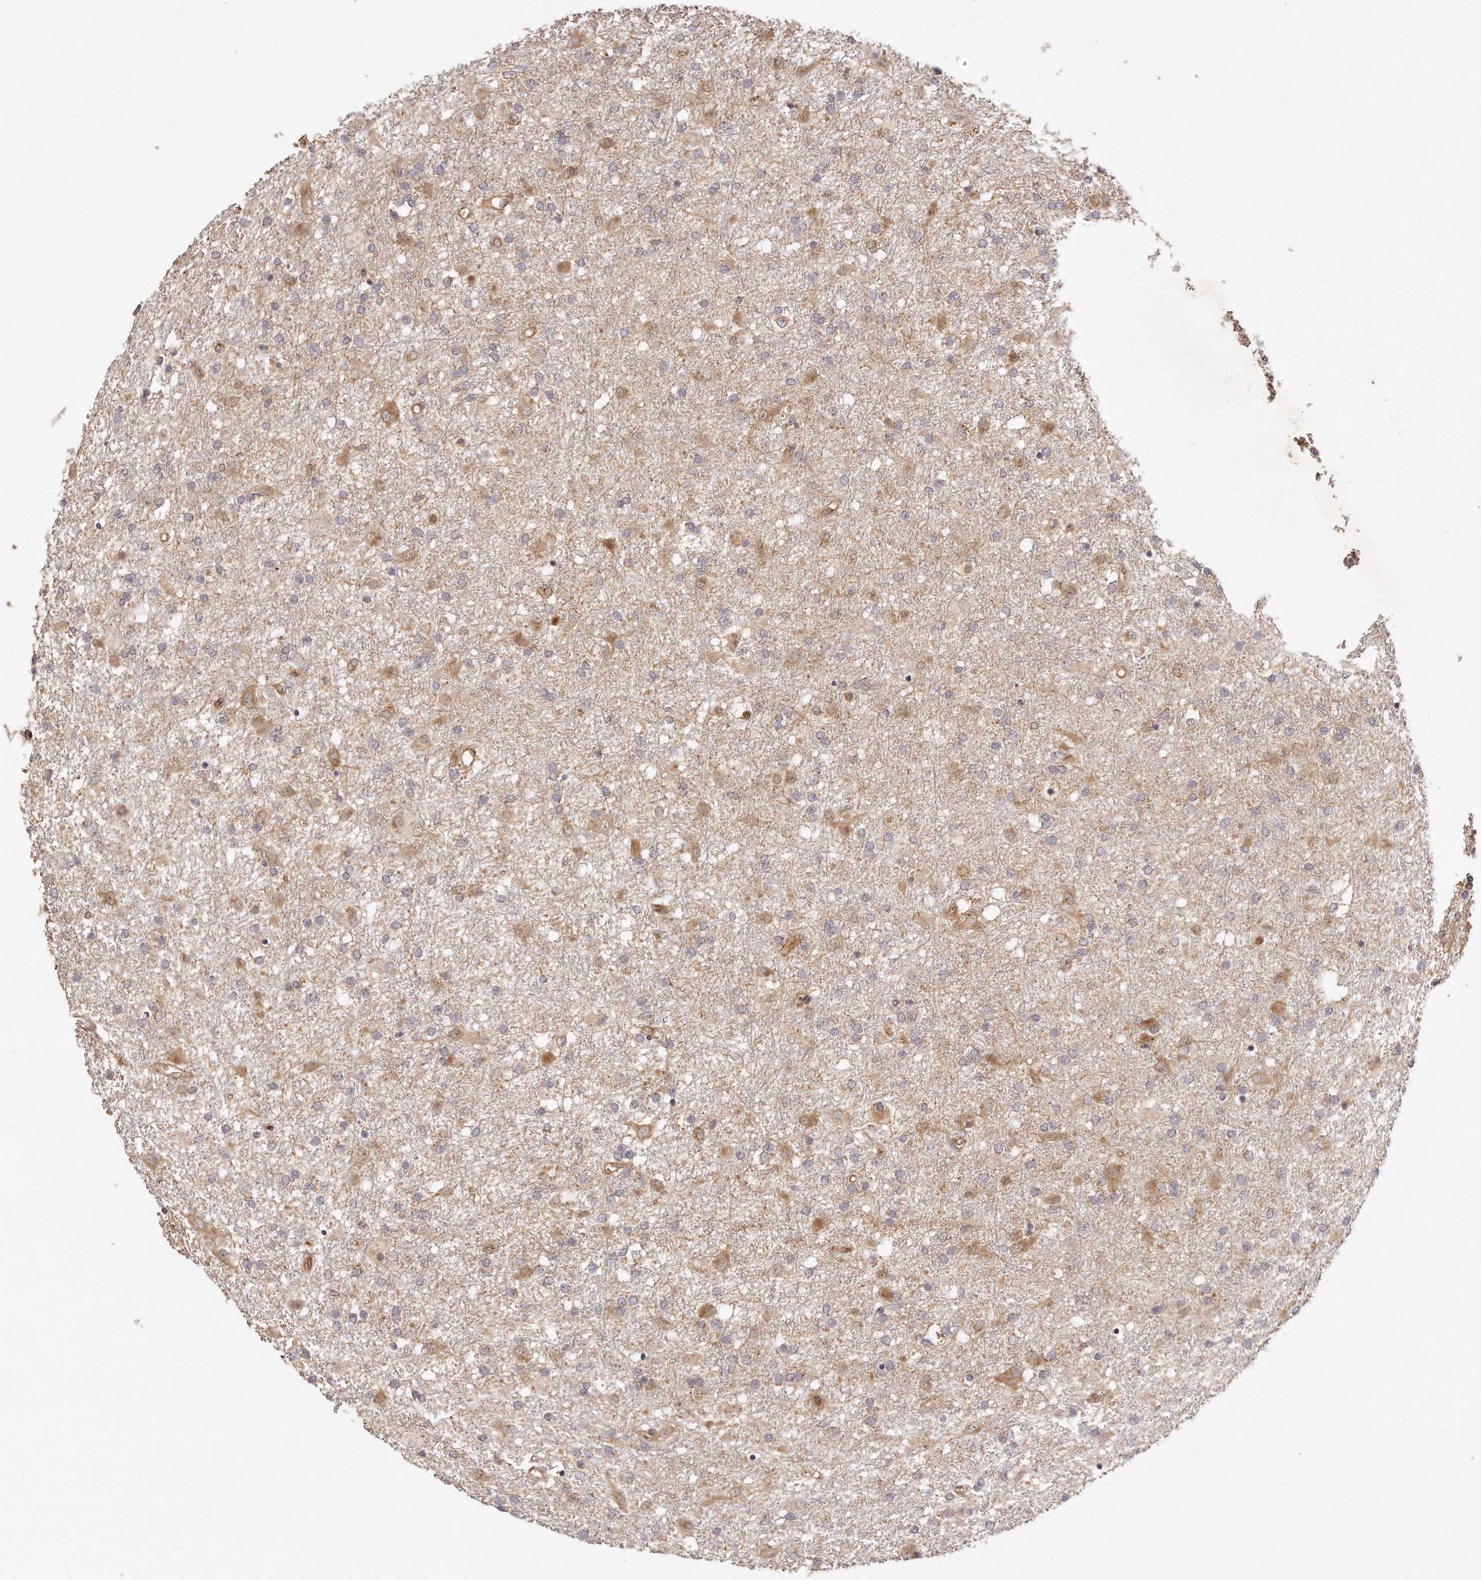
{"staining": {"intensity": "weak", "quantity": "<25%", "location": "cytoplasmic/membranous"}, "tissue": "glioma", "cell_type": "Tumor cells", "image_type": "cancer", "snomed": [{"axis": "morphology", "description": "Glioma, malignant, Low grade"}, {"axis": "topography", "description": "Brain"}], "caption": "Image shows no protein staining in tumor cells of malignant glioma (low-grade) tissue.", "gene": "GBP4", "patient": {"sex": "male", "age": 65}}